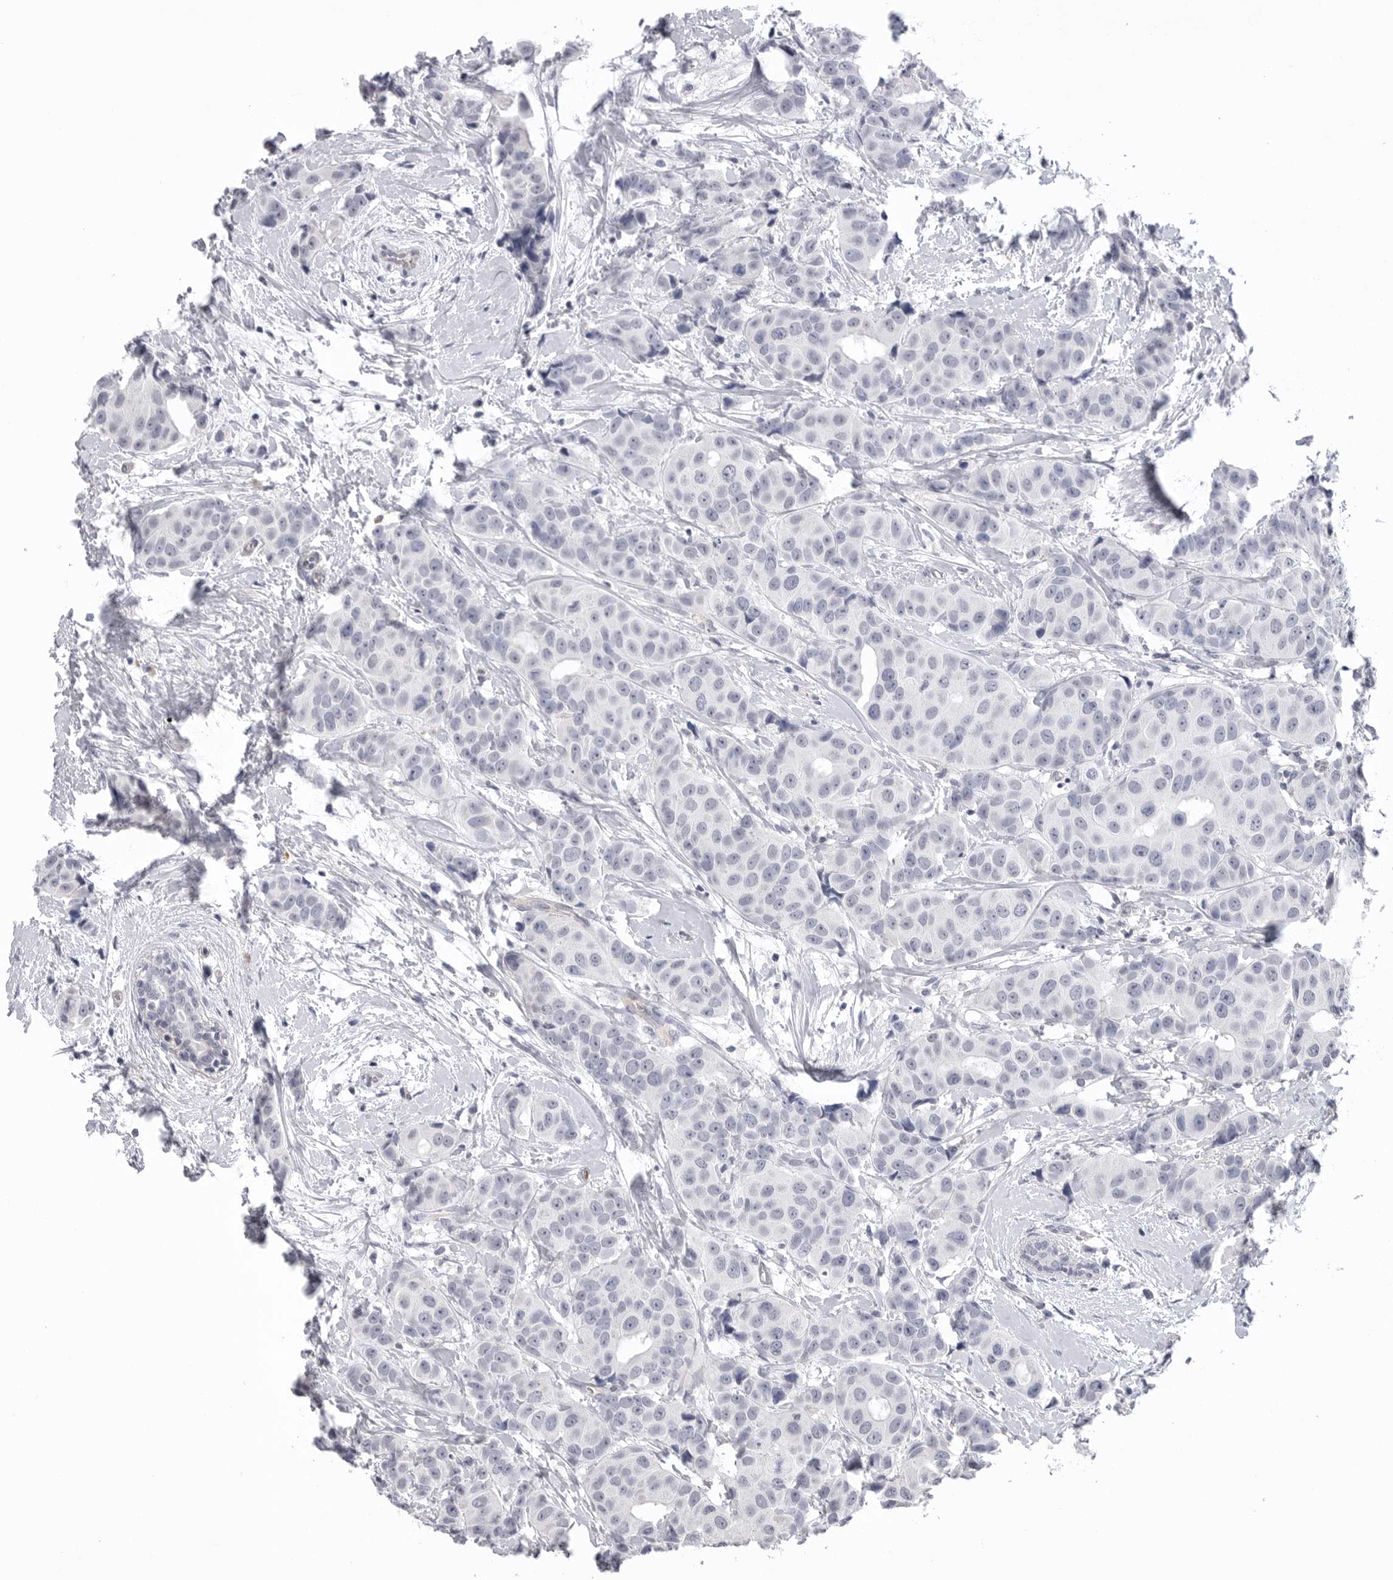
{"staining": {"intensity": "negative", "quantity": "none", "location": "none"}, "tissue": "breast cancer", "cell_type": "Tumor cells", "image_type": "cancer", "snomed": [{"axis": "morphology", "description": "Normal tissue, NOS"}, {"axis": "morphology", "description": "Duct carcinoma"}, {"axis": "topography", "description": "Breast"}], "caption": "This micrograph is of breast infiltrating ductal carcinoma stained with IHC to label a protein in brown with the nuclei are counter-stained blue. There is no staining in tumor cells.", "gene": "DLGAP3", "patient": {"sex": "female", "age": 39}}